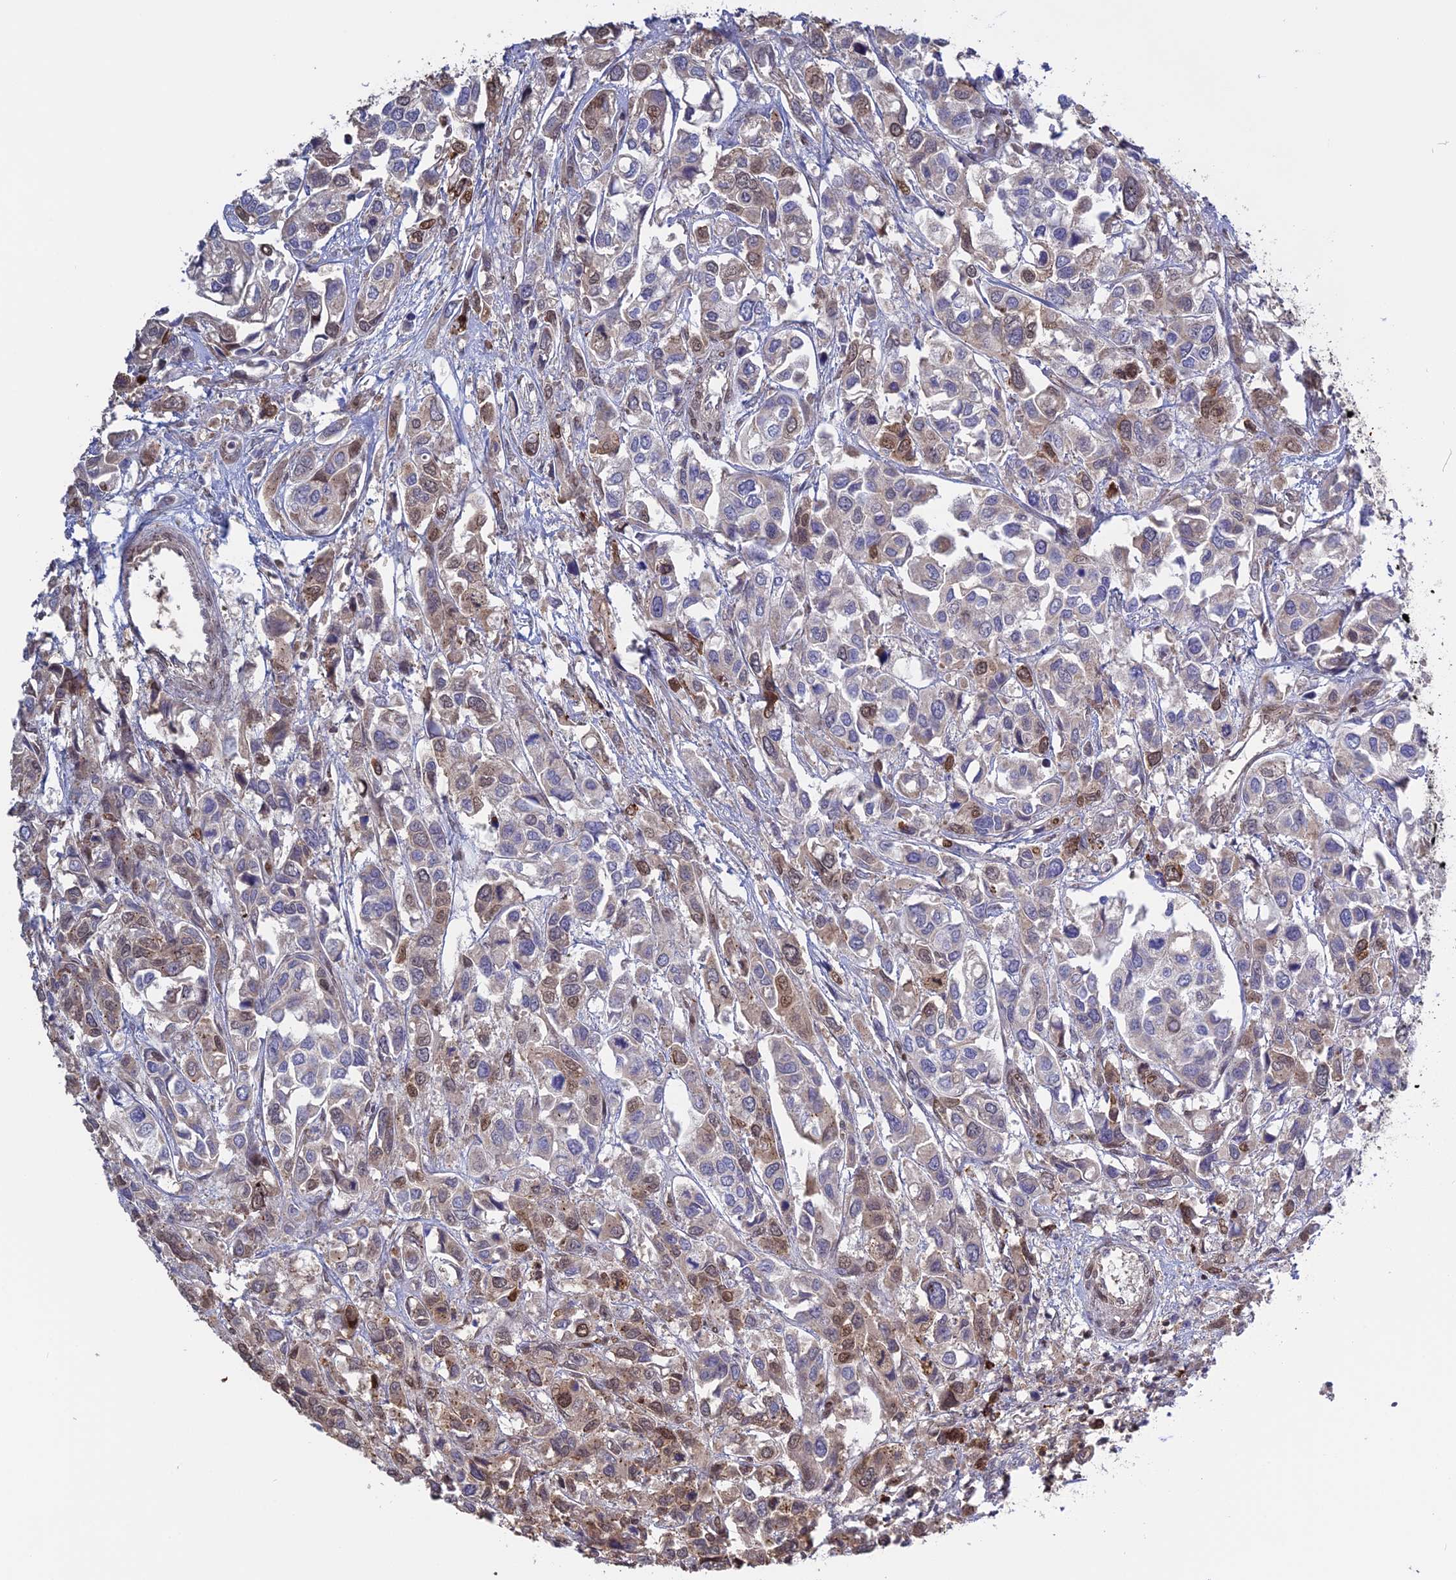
{"staining": {"intensity": "moderate", "quantity": "25%-75%", "location": "cytoplasmic/membranous,nuclear"}, "tissue": "urothelial cancer", "cell_type": "Tumor cells", "image_type": "cancer", "snomed": [{"axis": "morphology", "description": "Urothelial carcinoma, High grade"}, {"axis": "topography", "description": "Urinary bladder"}], "caption": "Immunohistochemistry of urothelial cancer exhibits medium levels of moderate cytoplasmic/membranous and nuclear expression in about 25%-75% of tumor cells. The protein is shown in brown color, while the nuclei are stained blue.", "gene": "PKIG", "patient": {"sex": "male", "age": 67}}